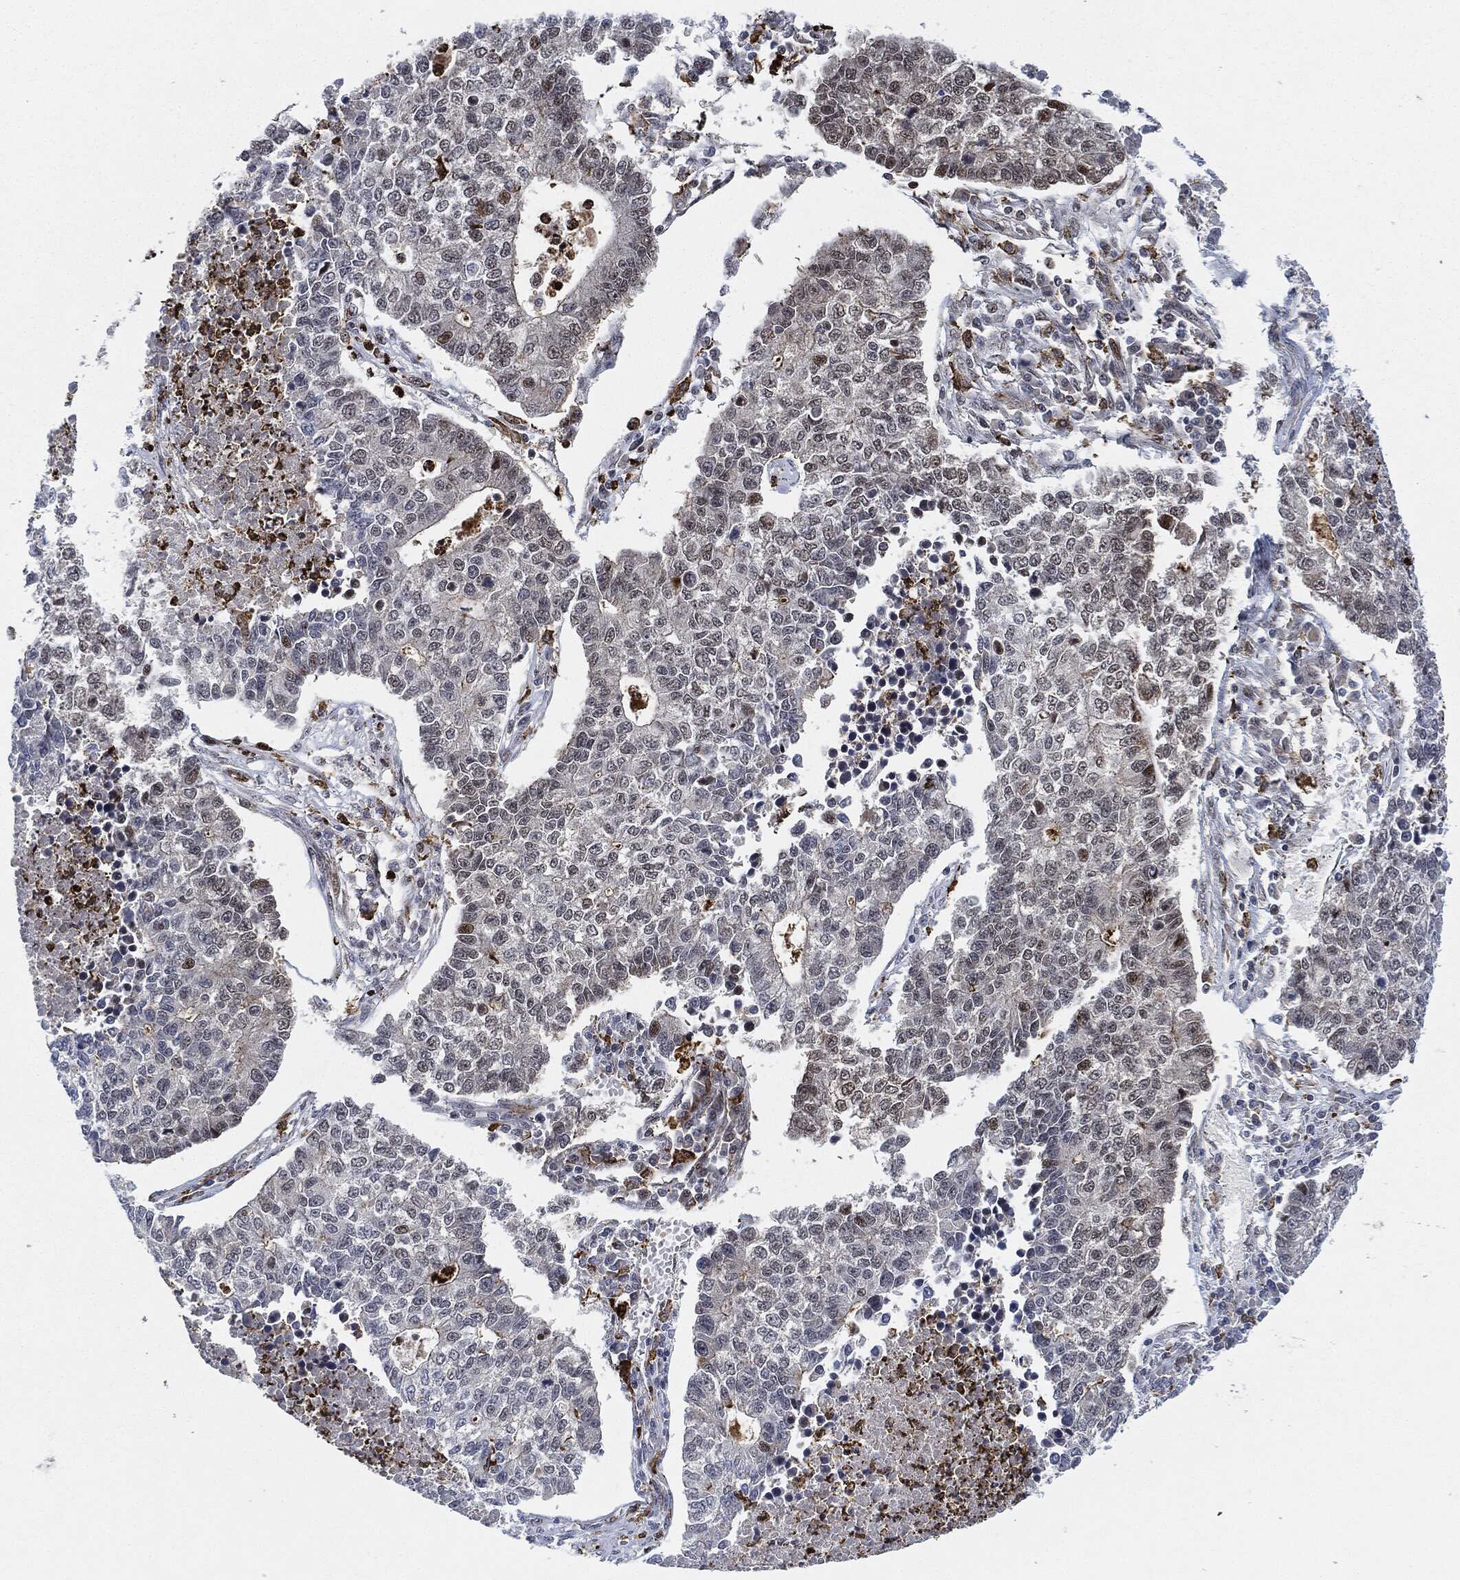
{"staining": {"intensity": "weak", "quantity": "<25%", "location": "nuclear"}, "tissue": "lung cancer", "cell_type": "Tumor cells", "image_type": "cancer", "snomed": [{"axis": "morphology", "description": "Adenocarcinoma, NOS"}, {"axis": "topography", "description": "Lung"}], "caption": "Immunohistochemistry (IHC) photomicrograph of lung cancer (adenocarcinoma) stained for a protein (brown), which demonstrates no expression in tumor cells.", "gene": "NANOS3", "patient": {"sex": "male", "age": 57}}